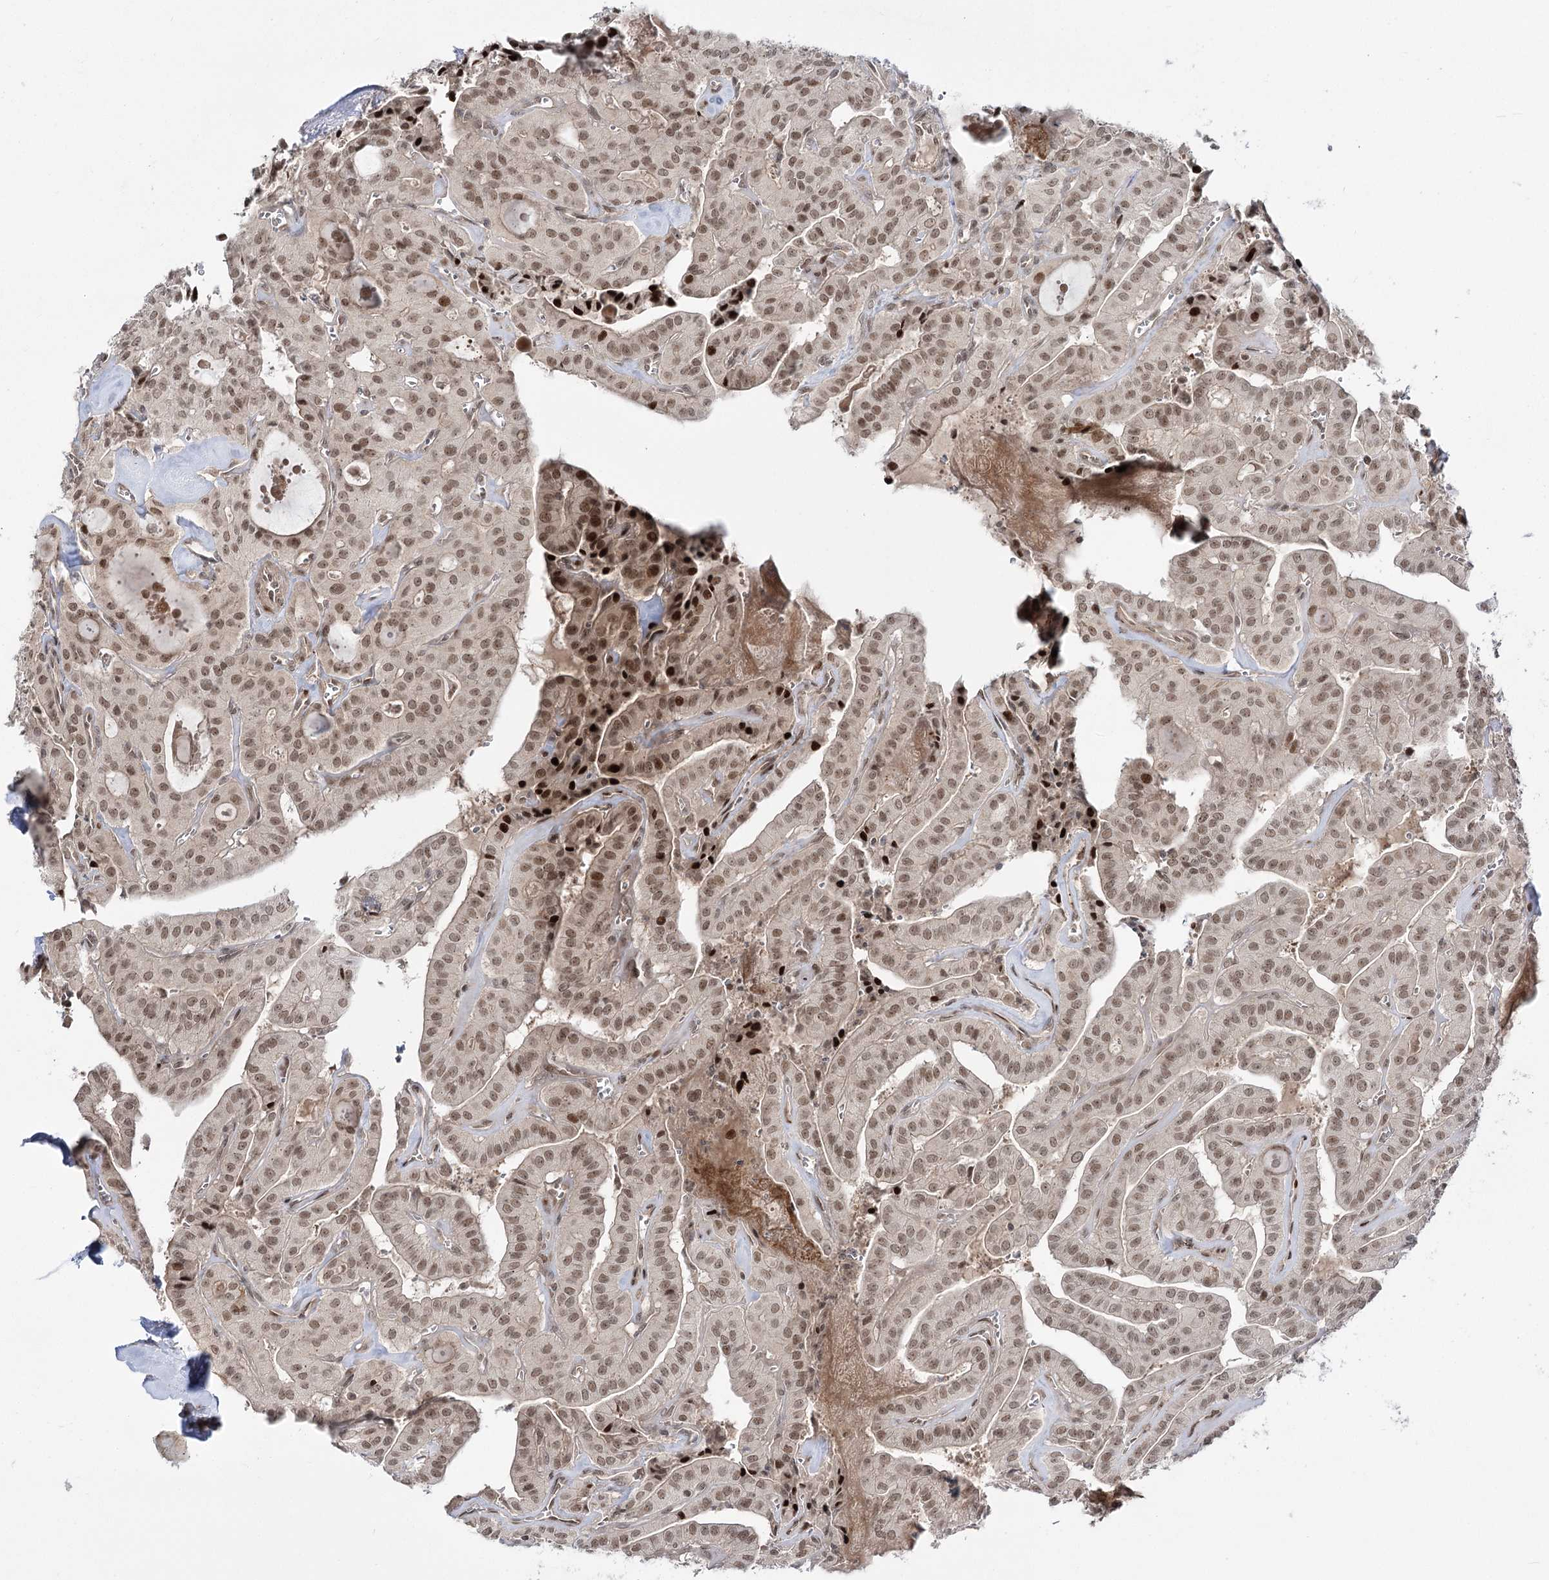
{"staining": {"intensity": "moderate", "quantity": ">75%", "location": "nuclear"}, "tissue": "thyroid cancer", "cell_type": "Tumor cells", "image_type": "cancer", "snomed": [{"axis": "morphology", "description": "Papillary adenocarcinoma, NOS"}, {"axis": "topography", "description": "Thyroid gland"}], "caption": "Papillary adenocarcinoma (thyroid) stained for a protein (brown) shows moderate nuclear positive expression in approximately >75% of tumor cells.", "gene": "HELQ", "patient": {"sex": "male", "age": 52}}